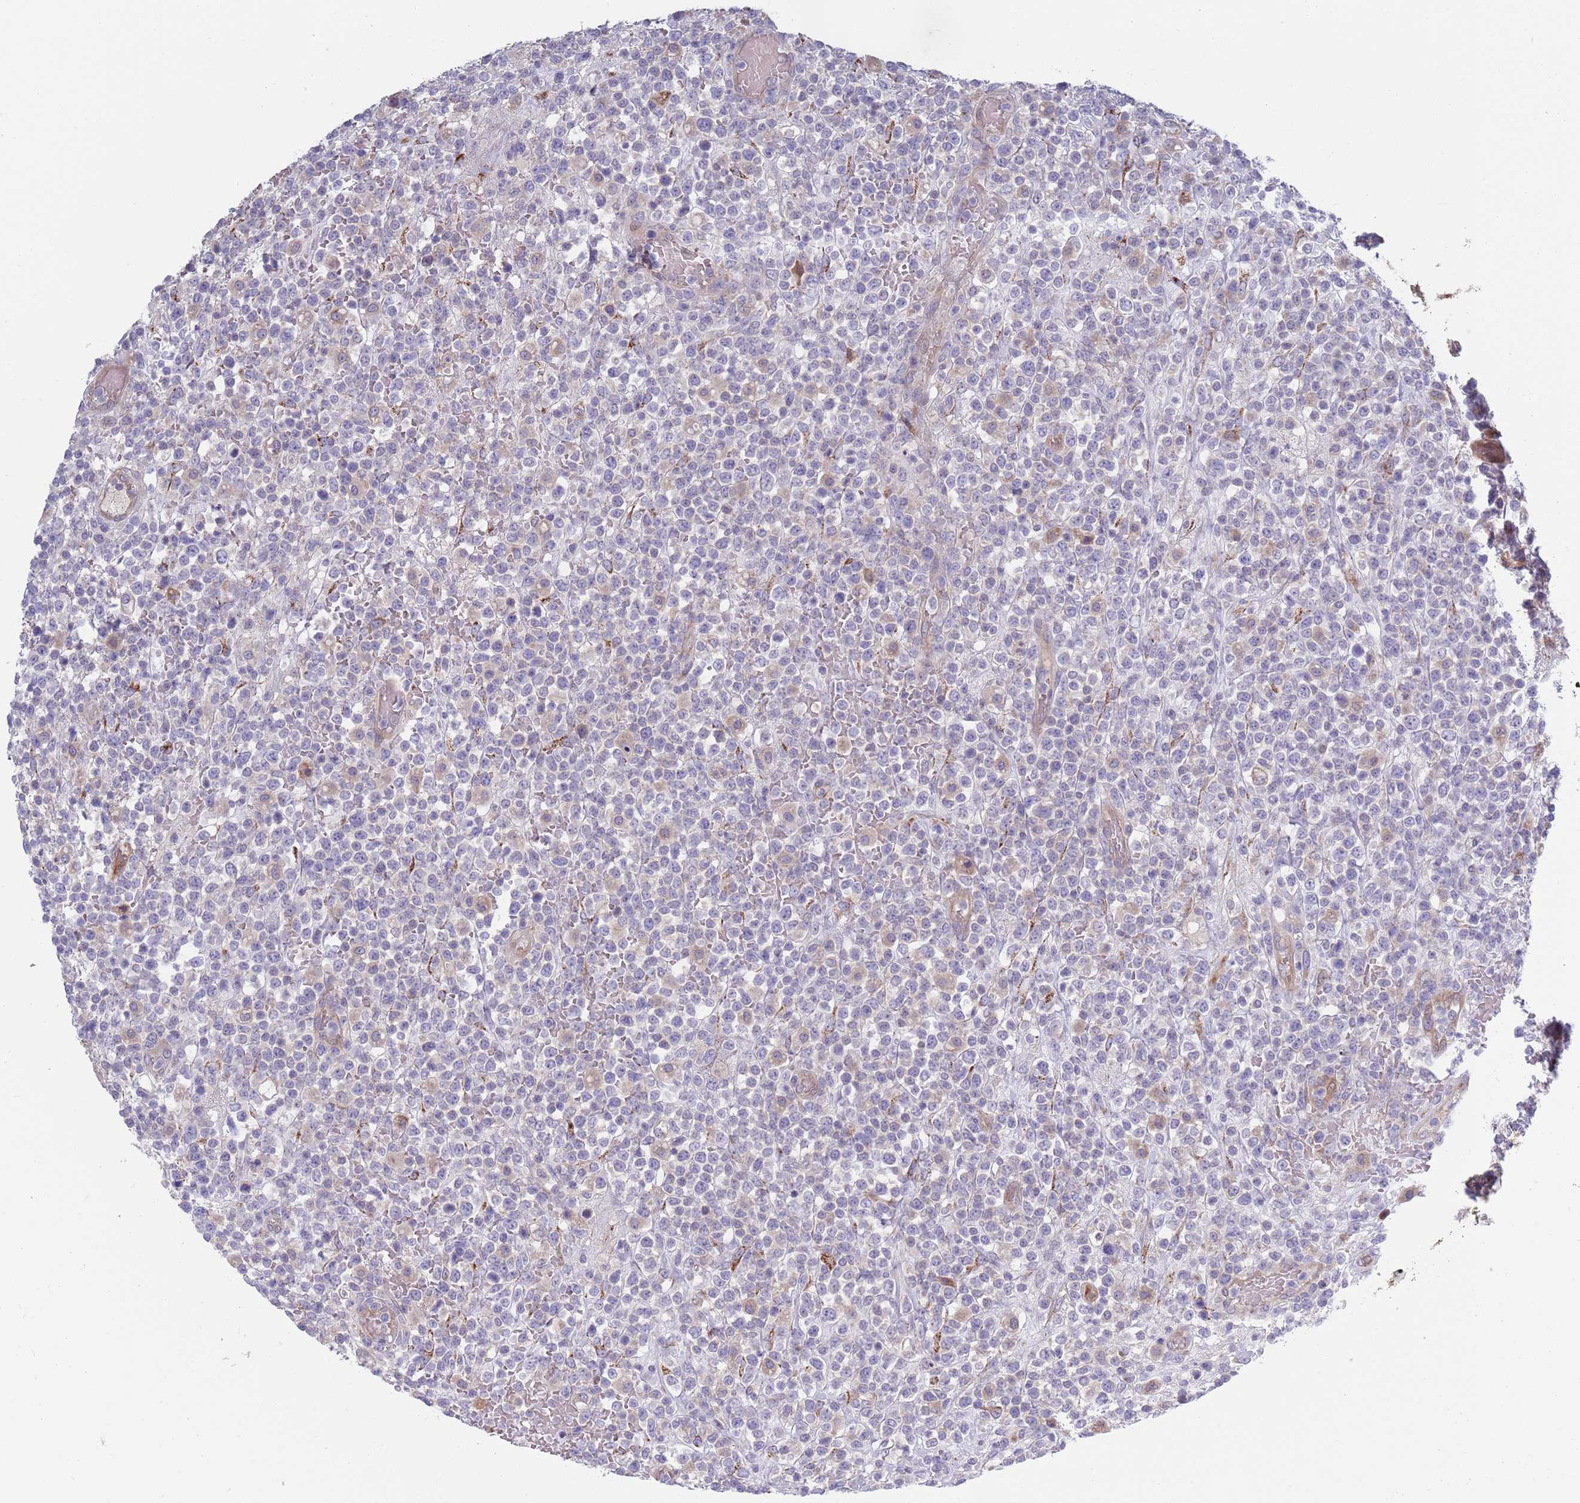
{"staining": {"intensity": "negative", "quantity": "none", "location": "none"}, "tissue": "lymphoma", "cell_type": "Tumor cells", "image_type": "cancer", "snomed": [{"axis": "morphology", "description": "Malignant lymphoma, non-Hodgkin's type, High grade"}, {"axis": "topography", "description": "Colon"}], "caption": "Malignant lymphoma, non-Hodgkin's type (high-grade) was stained to show a protein in brown. There is no significant expression in tumor cells. (Stains: DAB (3,3'-diaminobenzidine) immunohistochemistry with hematoxylin counter stain, Microscopy: brightfield microscopy at high magnification).", "gene": "TYW1", "patient": {"sex": "female", "age": 53}}